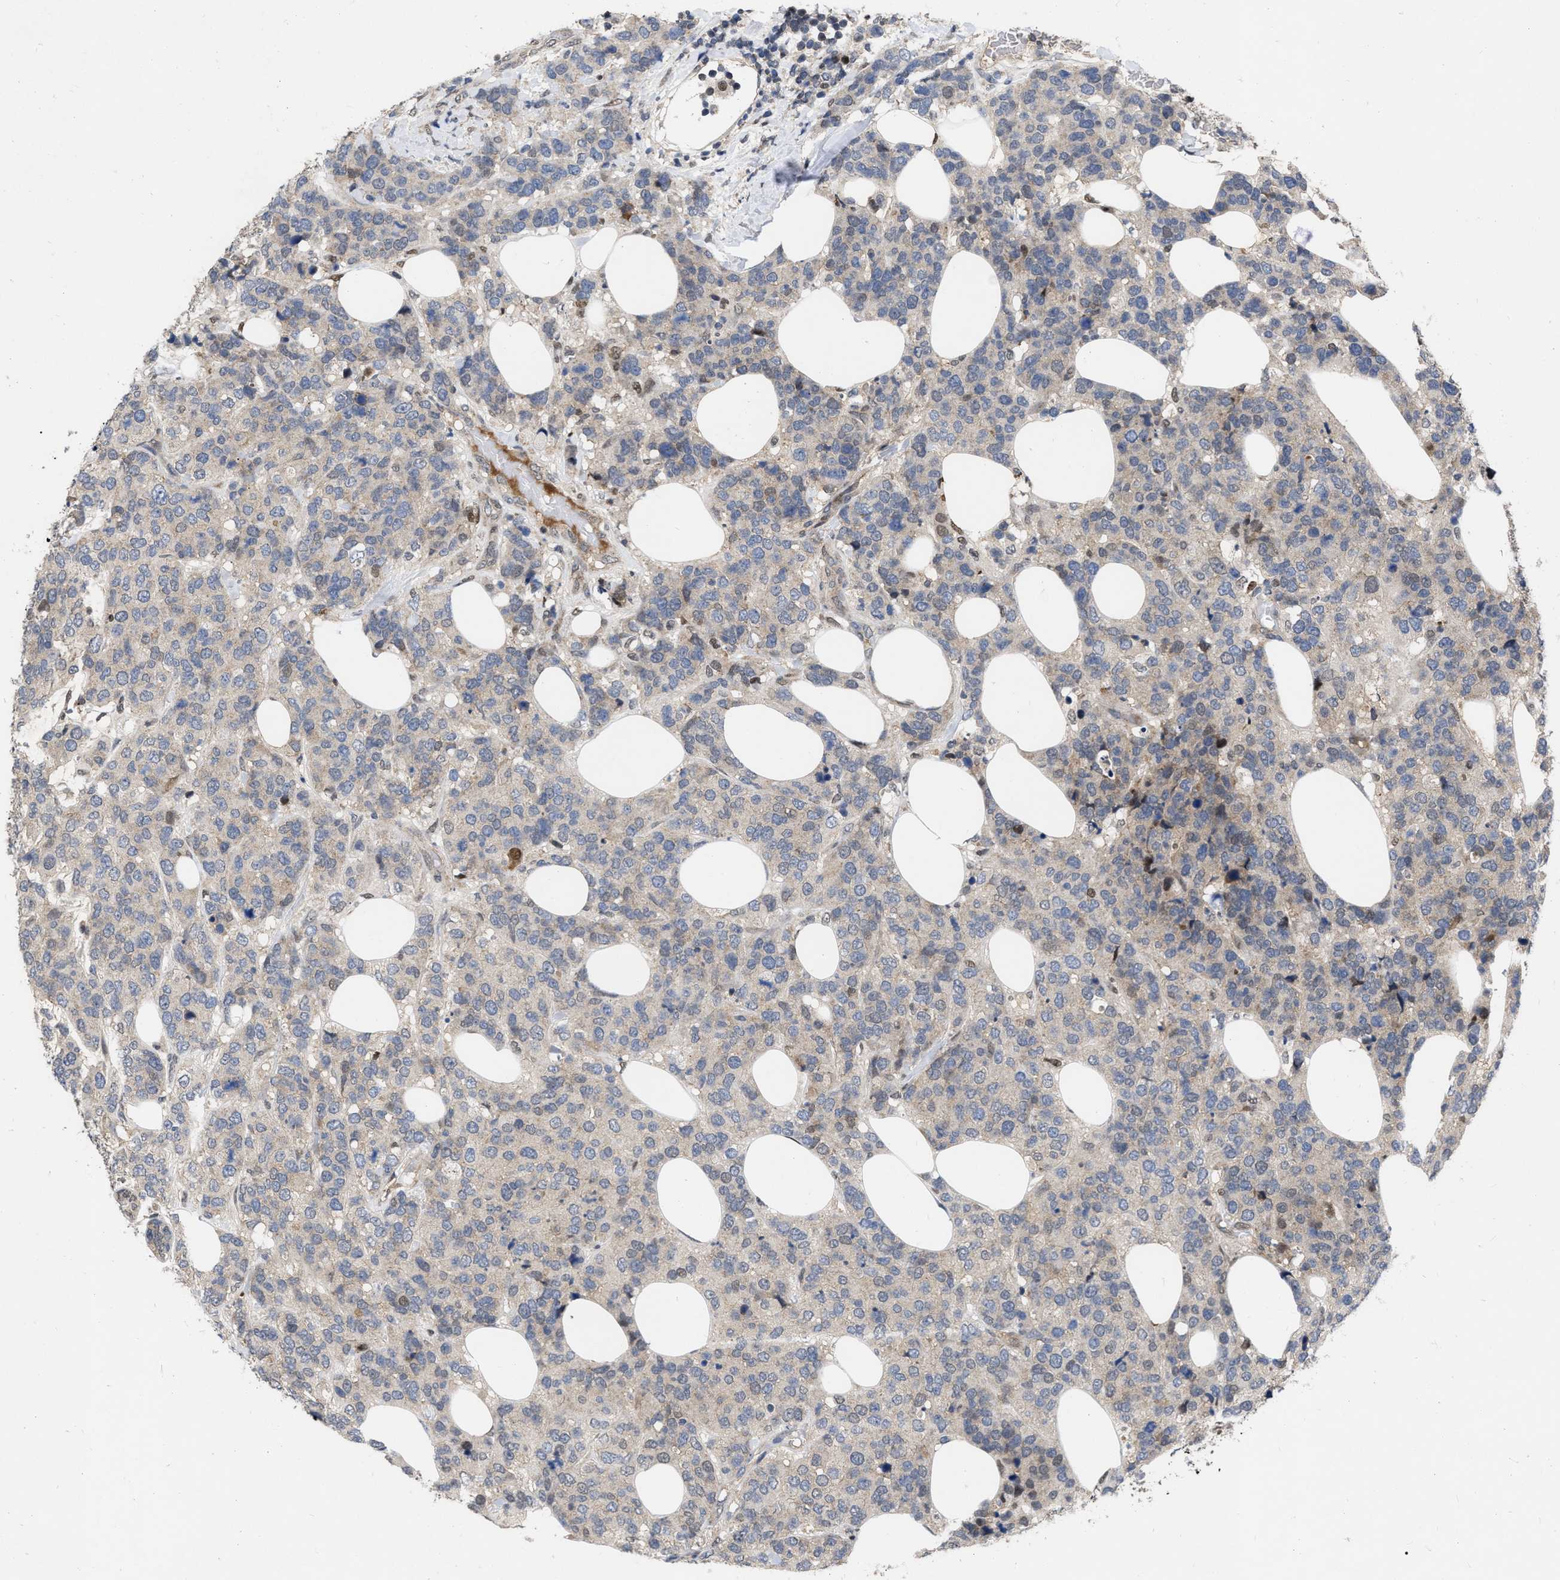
{"staining": {"intensity": "weak", "quantity": "<25%", "location": "cytoplasmic/membranous"}, "tissue": "breast cancer", "cell_type": "Tumor cells", "image_type": "cancer", "snomed": [{"axis": "morphology", "description": "Lobular carcinoma"}, {"axis": "topography", "description": "Breast"}], "caption": "Micrograph shows no significant protein expression in tumor cells of breast lobular carcinoma.", "gene": "MDM4", "patient": {"sex": "female", "age": 59}}